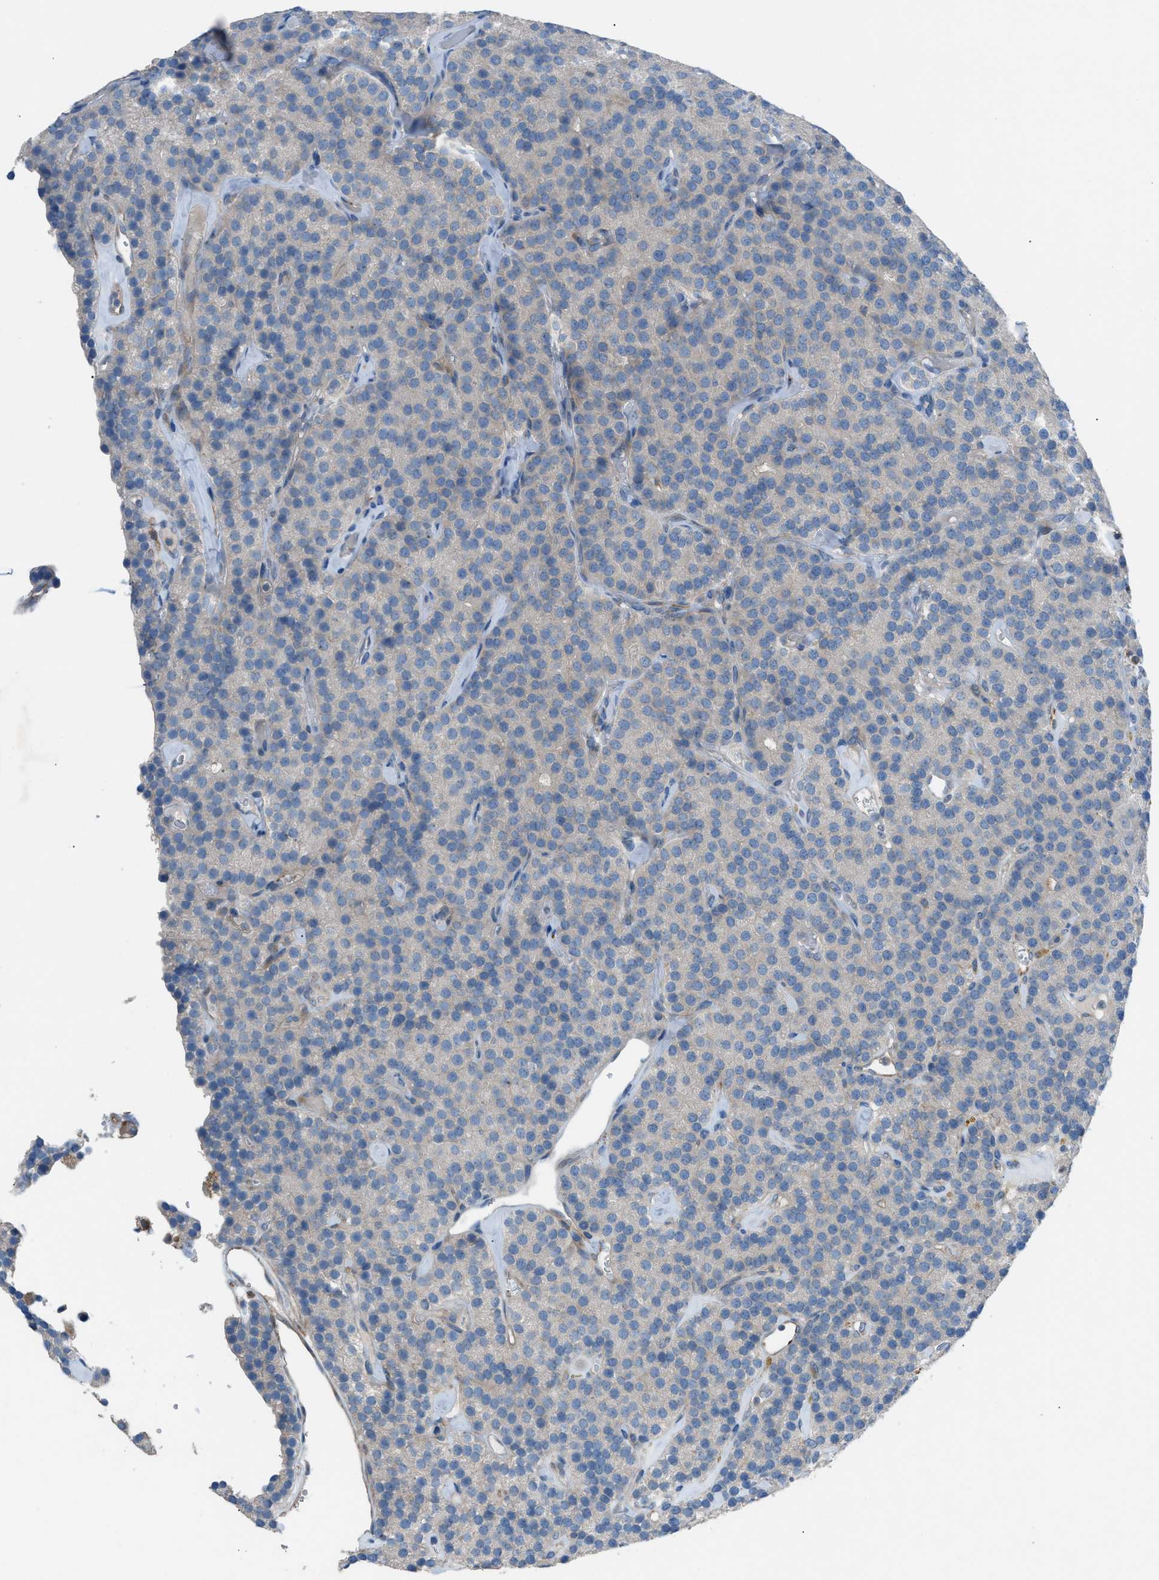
{"staining": {"intensity": "negative", "quantity": "none", "location": "none"}, "tissue": "parathyroid gland", "cell_type": "Glandular cells", "image_type": "normal", "snomed": [{"axis": "morphology", "description": "Normal tissue, NOS"}, {"axis": "morphology", "description": "Adenoma, NOS"}, {"axis": "topography", "description": "Parathyroid gland"}], "caption": "Immunohistochemistry (IHC) photomicrograph of unremarkable parathyroid gland: human parathyroid gland stained with DAB (3,3'-diaminobenzidine) demonstrates no significant protein expression in glandular cells.", "gene": "HEG1", "patient": {"sex": "female", "age": 86}}